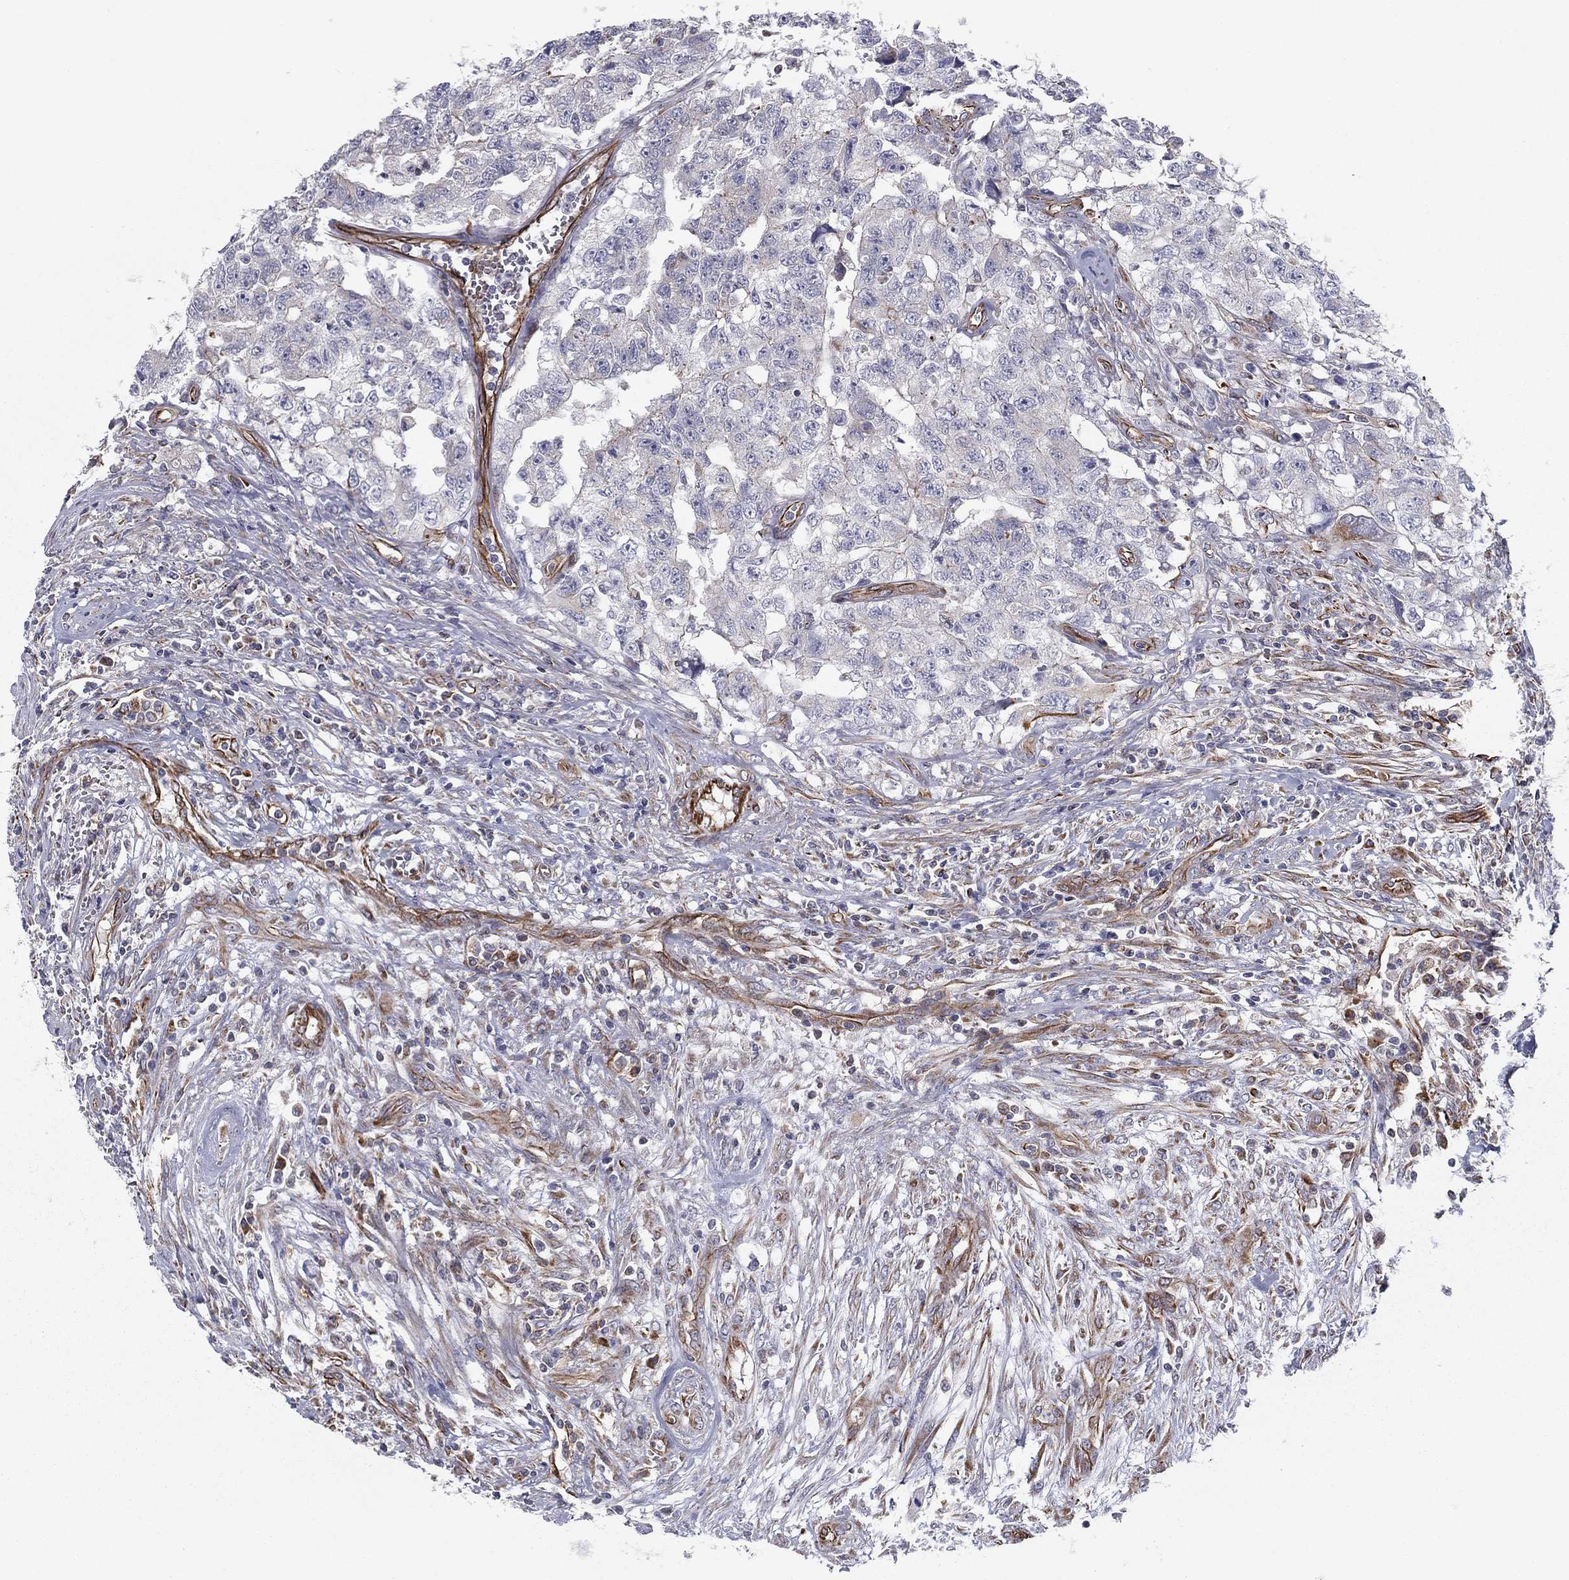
{"staining": {"intensity": "negative", "quantity": "none", "location": "none"}, "tissue": "testis cancer", "cell_type": "Tumor cells", "image_type": "cancer", "snomed": [{"axis": "morphology", "description": "Carcinoma, Embryonal, NOS"}, {"axis": "topography", "description": "Testis"}], "caption": "An immunohistochemistry (IHC) micrograph of embryonal carcinoma (testis) is shown. There is no staining in tumor cells of embryonal carcinoma (testis).", "gene": "CLSTN1", "patient": {"sex": "male", "age": 24}}